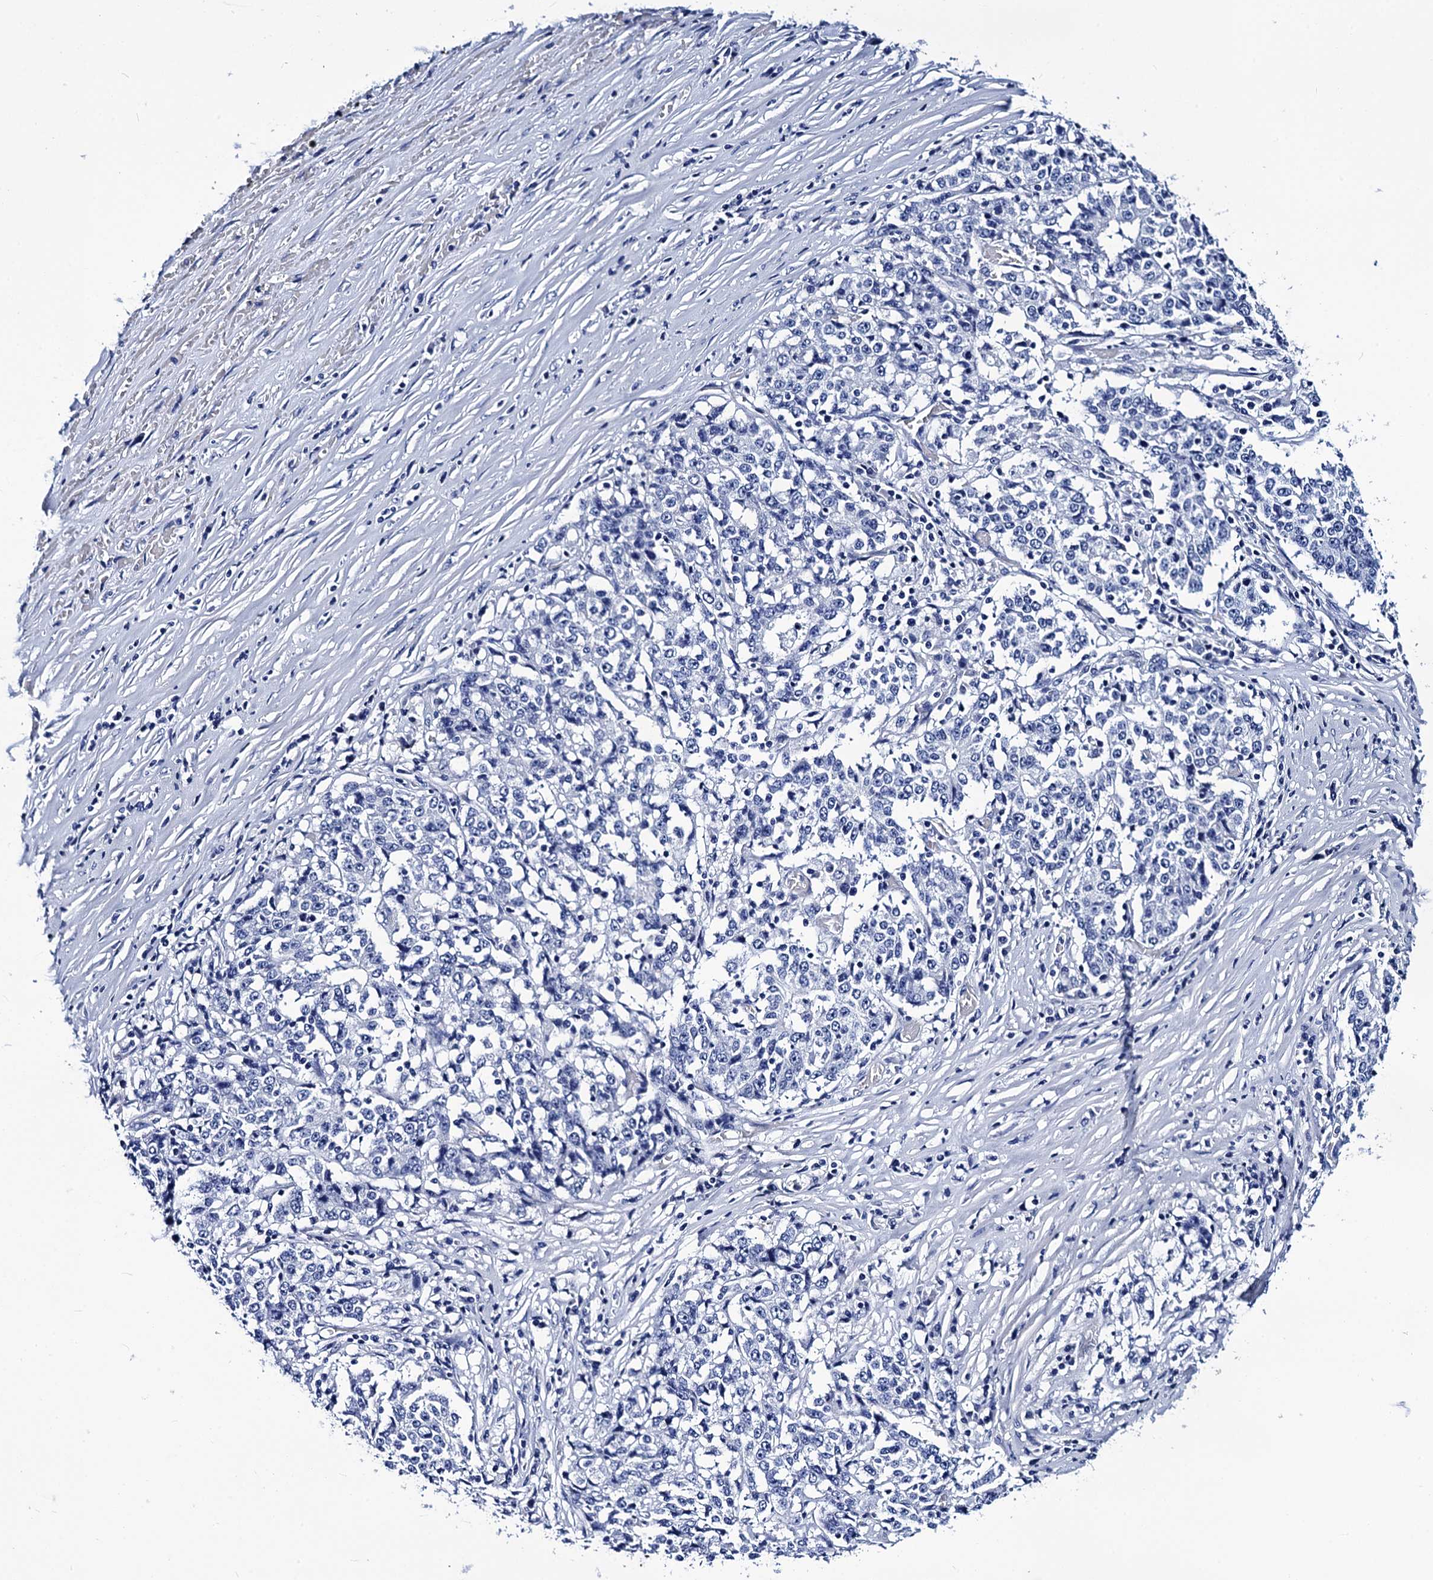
{"staining": {"intensity": "negative", "quantity": "none", "location": "none"}, "tissue": "stomach cancer", "cell_type": "Tumor cells", "image_type": "cancer", "snomed": [{"axis": "morphology", "description": "Adenocarcinoma, NOS"}, {"axis": "topography", "description": "Stomach"}], "caption": "Immunohistochemical staining of stomach cancer displays no significant staining in tumor cells.", "gene": "MYBPC3", "patient": {"sex": "male", "age": 59}}